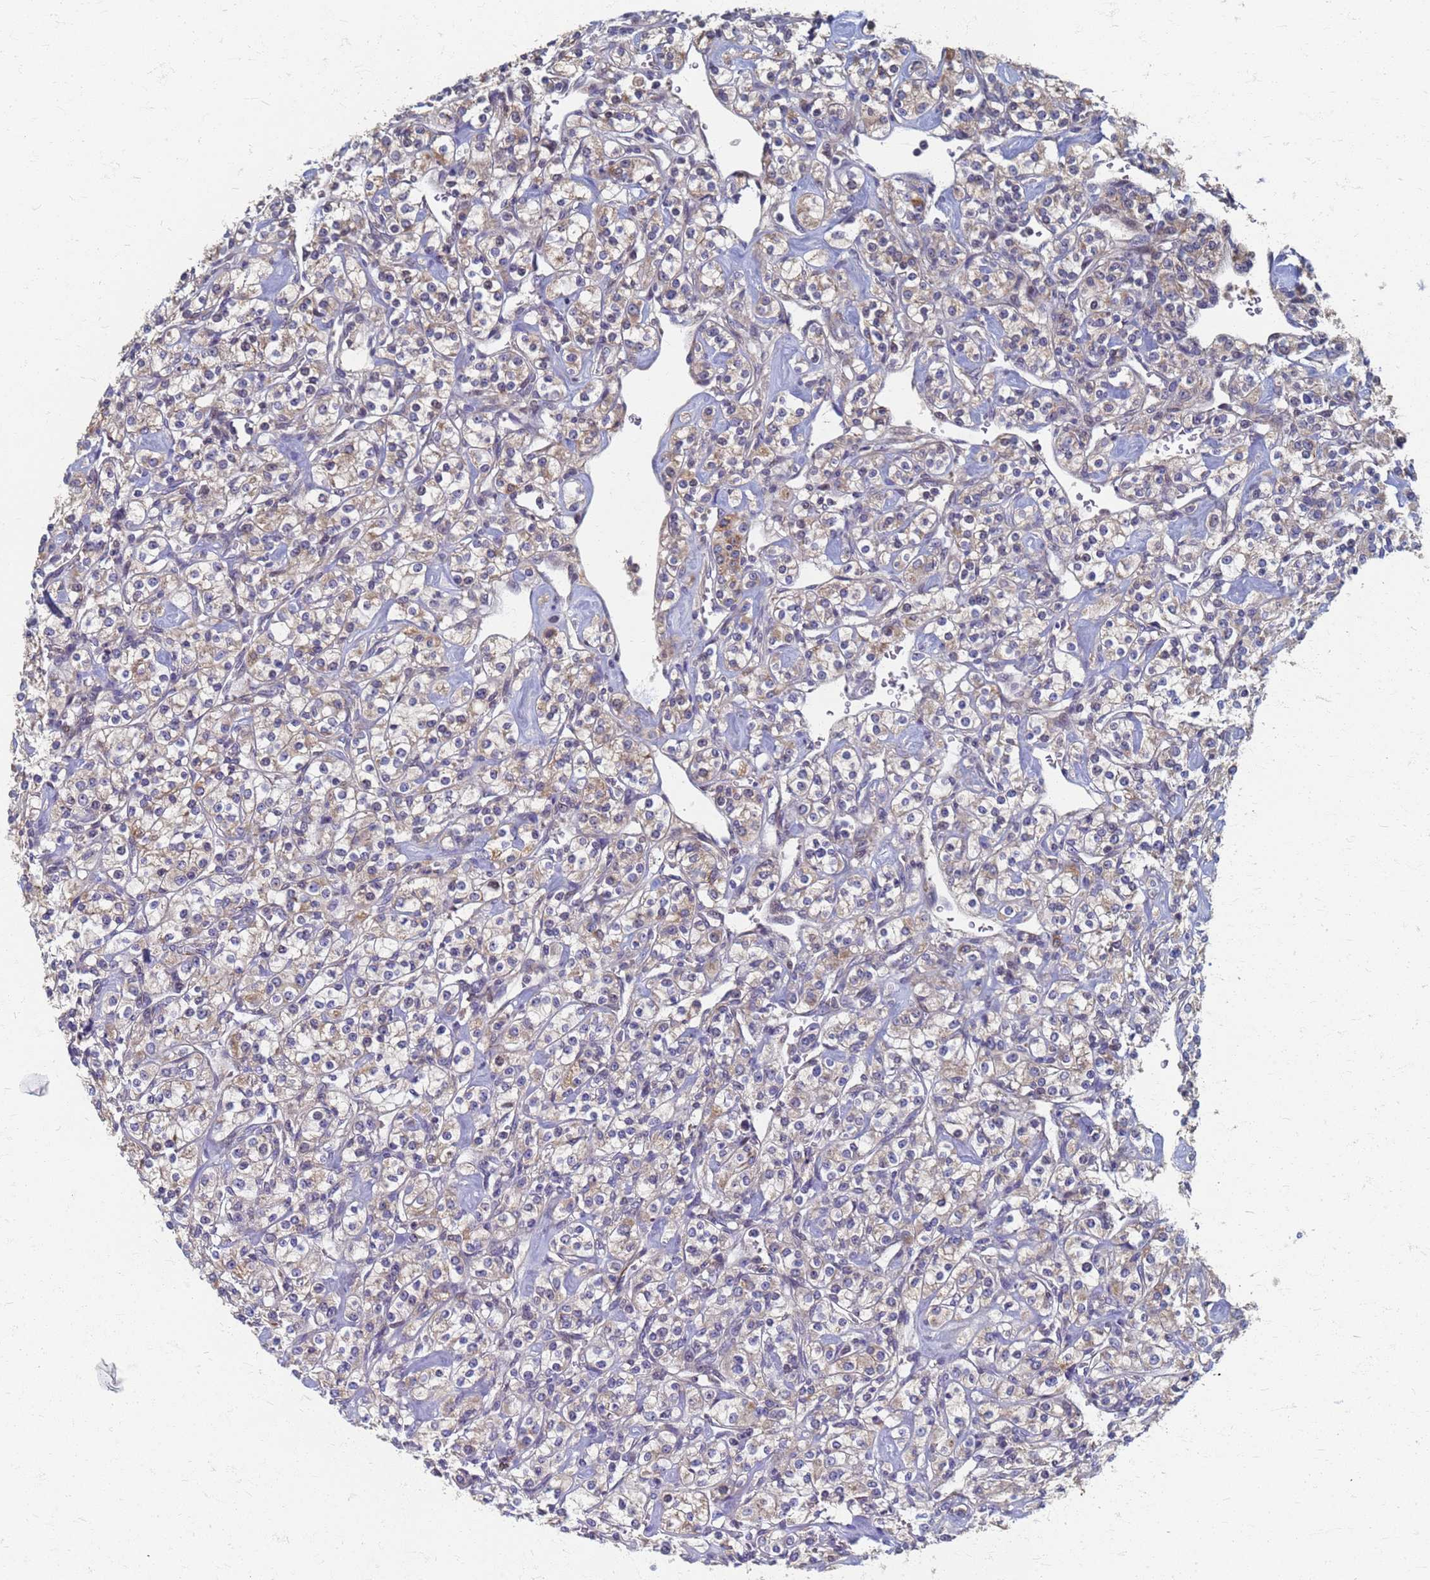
{"staining": {"intensity": "weak", "quantity": ">75%", "location": "cytoplasmic/membranous"}, "tissue": "renal cancer", "cell_type": "Tumor cells", "image_type": "cancer", "snomed": [{"axis": "morphology", "description": "Adenocarcinoma, NOS"}, {"axis": "topography", "description": "Kidney"}], "caption": "Brown immunohistochemical staining in renal cancer demonstrates weak cytoplasmic/membranous positivity in about >75% of tumor cells.", "gene": "ATPAF1", "patient": {"sex": "male", "age": 77}}